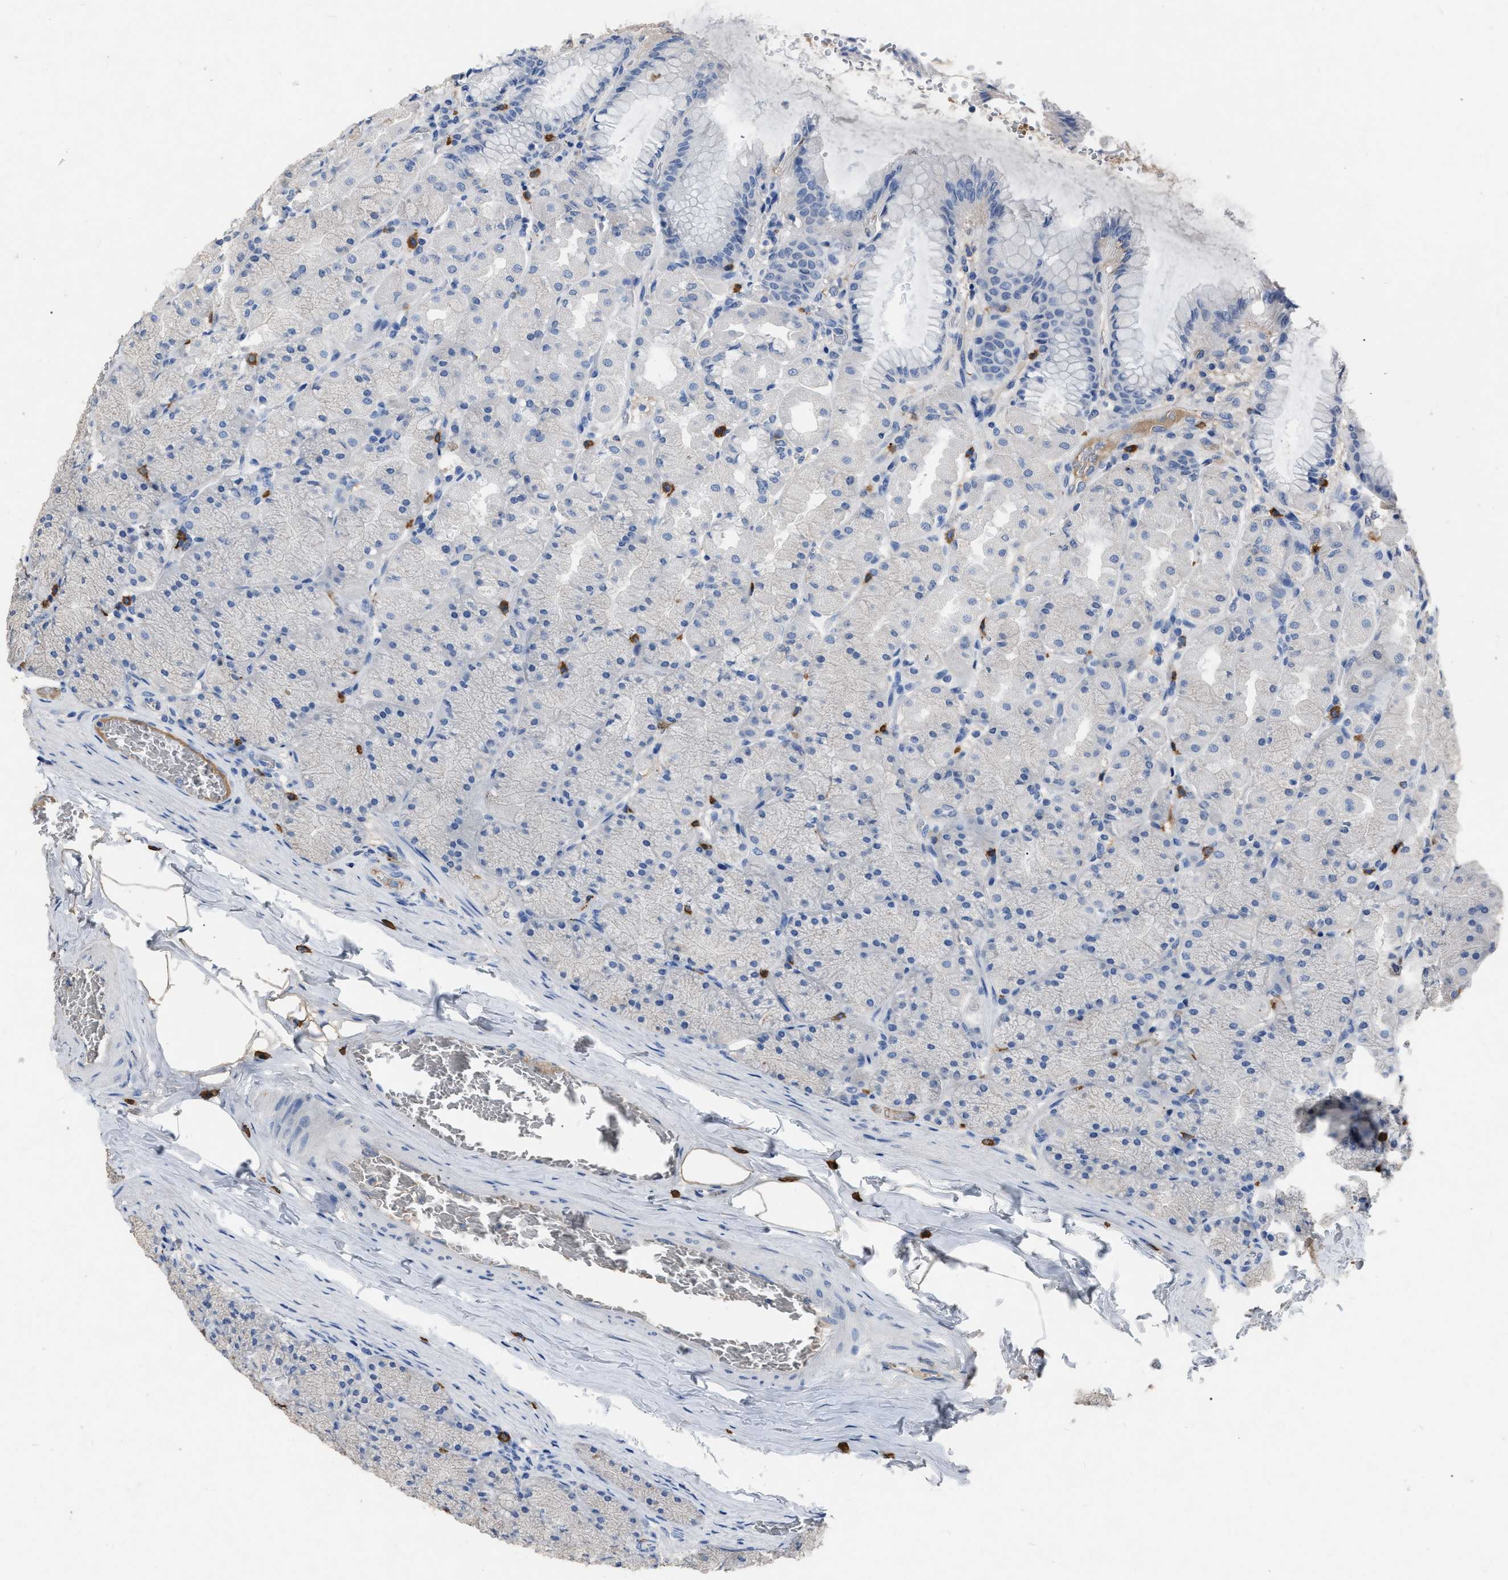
{"staining": {"intensity": "negative", "quantity": "none", "location": "none"}, "tissue": "stomach", "cell_type": "Glandular cells", "image_type": "normal", "snomed": [{"axis": "morphology", "description": "Normal tissue, NOS"}, {"axis": "topography", "description": "Stomach, upper"}], "caption": "The photomicrograph displays no staining of glandular cells in unremarkable stomach.", "gene": "HABP2", "patient": {"sex": "female", "age": 56}}